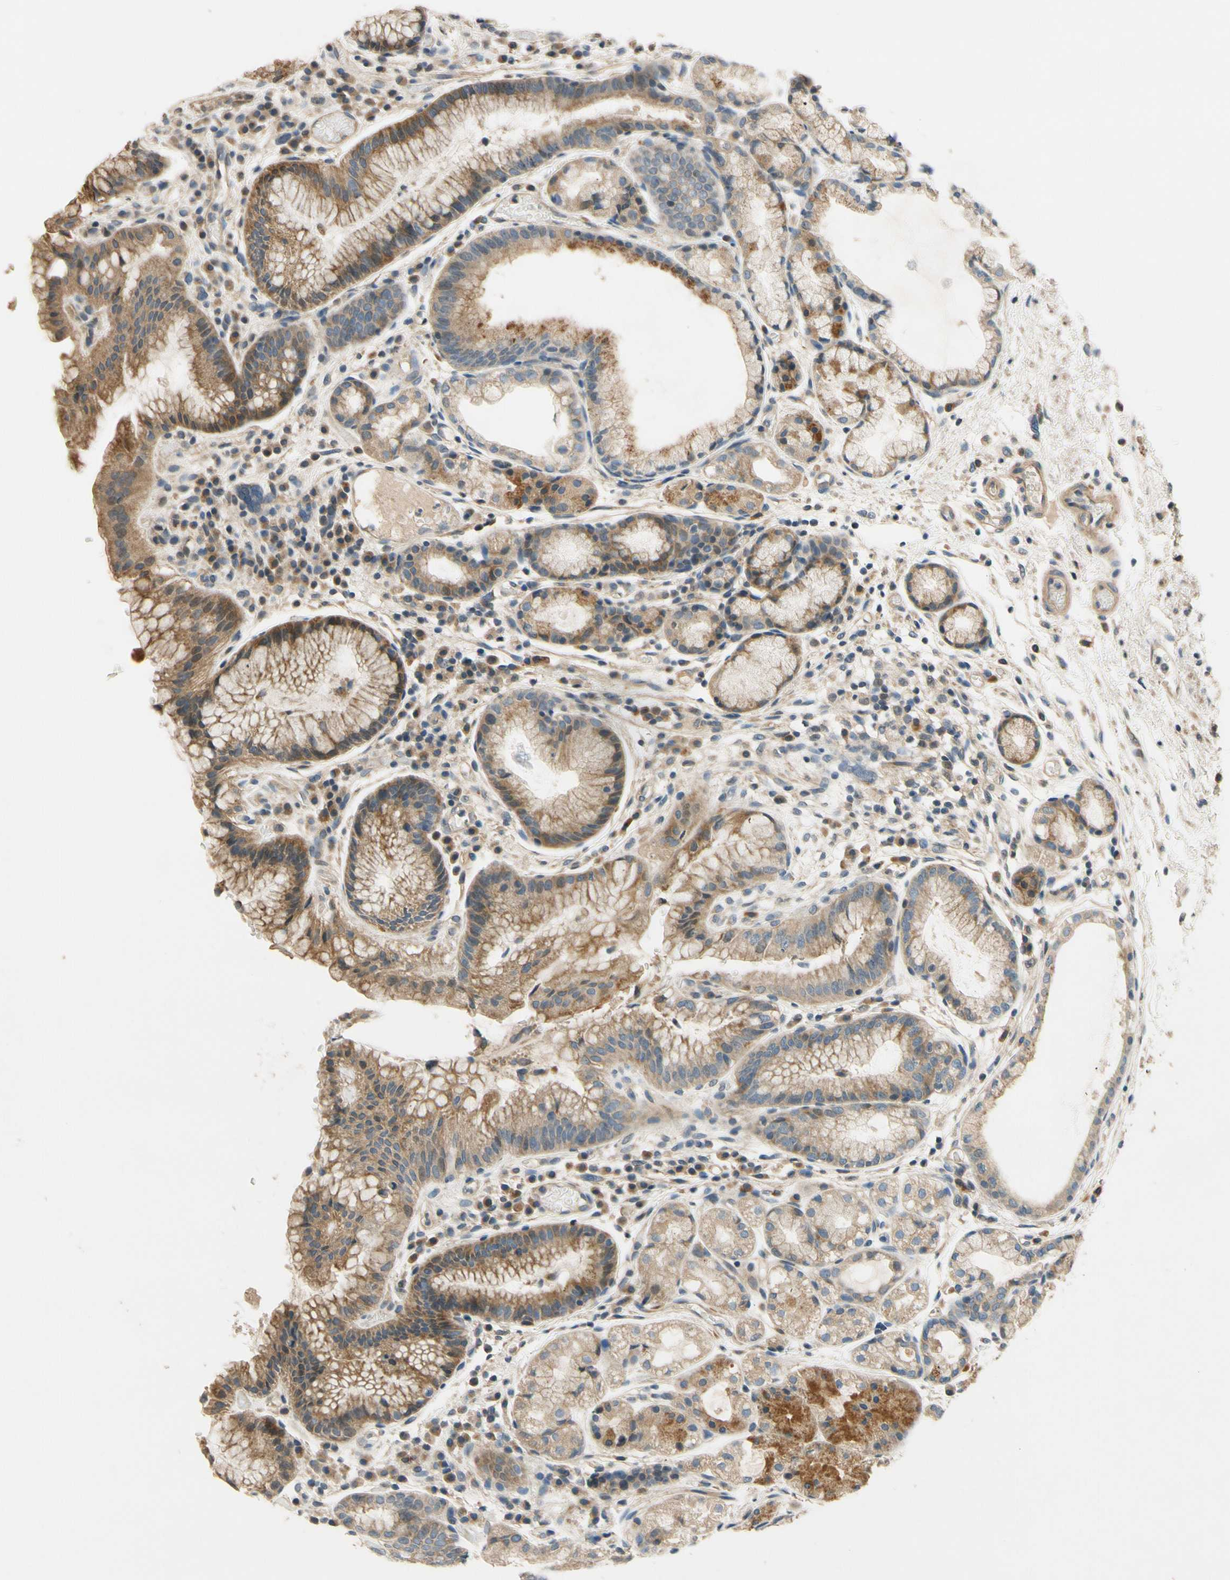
{"staining": {"intensity": "strong", "quantity": "25%-75%", "location": "cytoplasmic/membranous"}, "tissue": "stomach", "cell_type": "Glandular cells", "image_type": "normal", "snomed": [{"axis": "morphology", "description": "Normal tissue, NOS"}, {"axis": "topography", "description": "Stomach, upper"}], "caption": "Immunohistochemistry (IHC) of benign human stomach displays high levels of strong cytoplasmic/membranous staining in about 25%-75% of glandular cells. (DAB IHC with brightfield microscopy, high magnification).", "gene": "ALKBH3", "patient": {"sex": "male", "age": 72}}